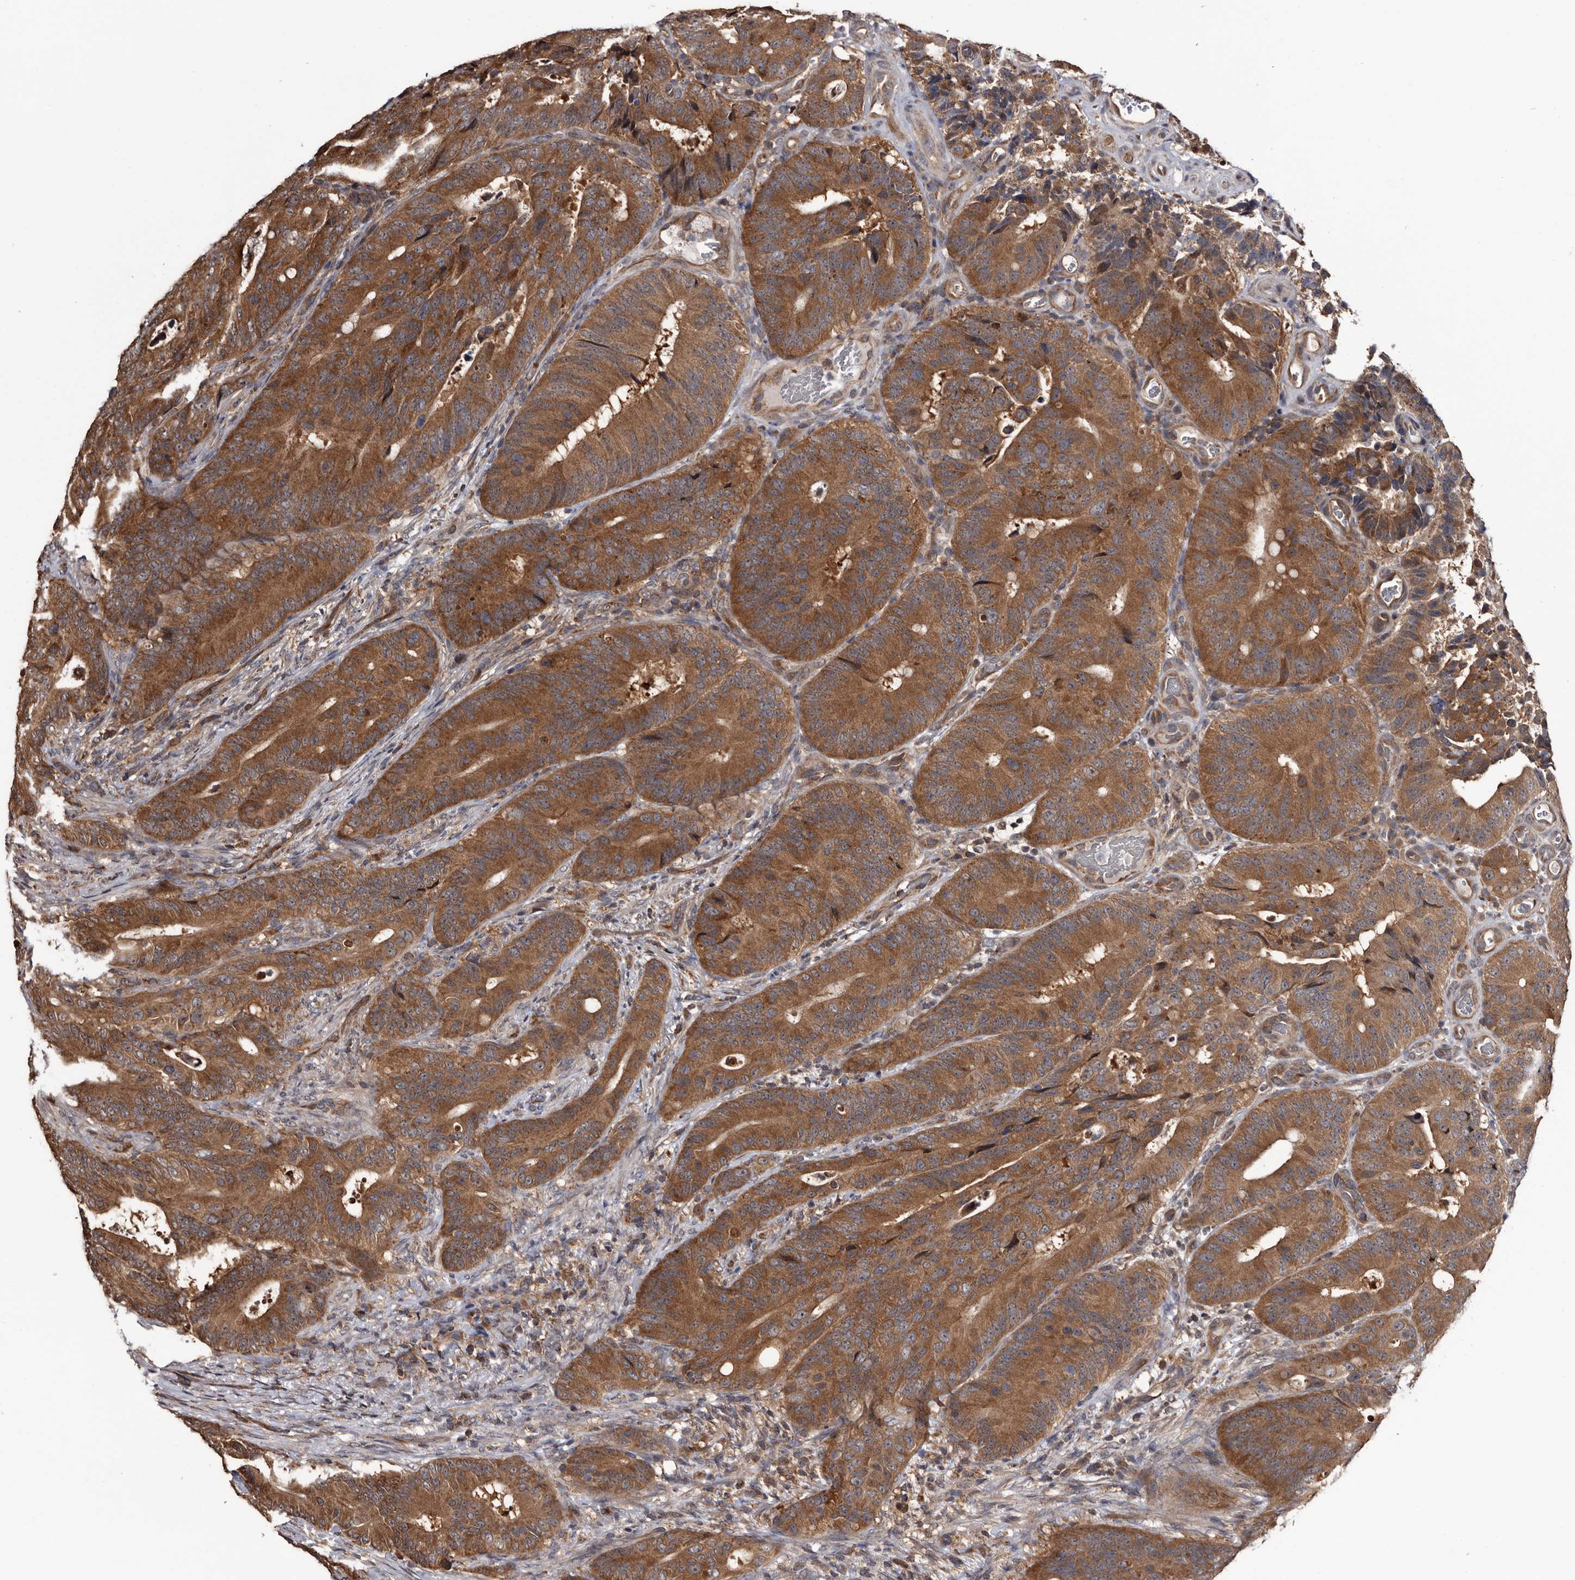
{"staining": {"intensity": "strong", "quantity": ">75%", "location": "cytoplasmic/membranous"}, "tissue": "colorectal cancer", "cell_type": "Tumor cells", "image_type": "cancer", "snomed": [{"axis": "morphology", "description": "Adenocarcinoma, NOS"}, {"axis": "topography", "description": "Colon"}], "caption": "A brown stain labels strong cytoplasmic/membranous expression of a protein in colorectal cancer (adenocarcinoma) tumor cells.", "gene": "TTI2", "patient": {"sex": "male", "age": 83}}